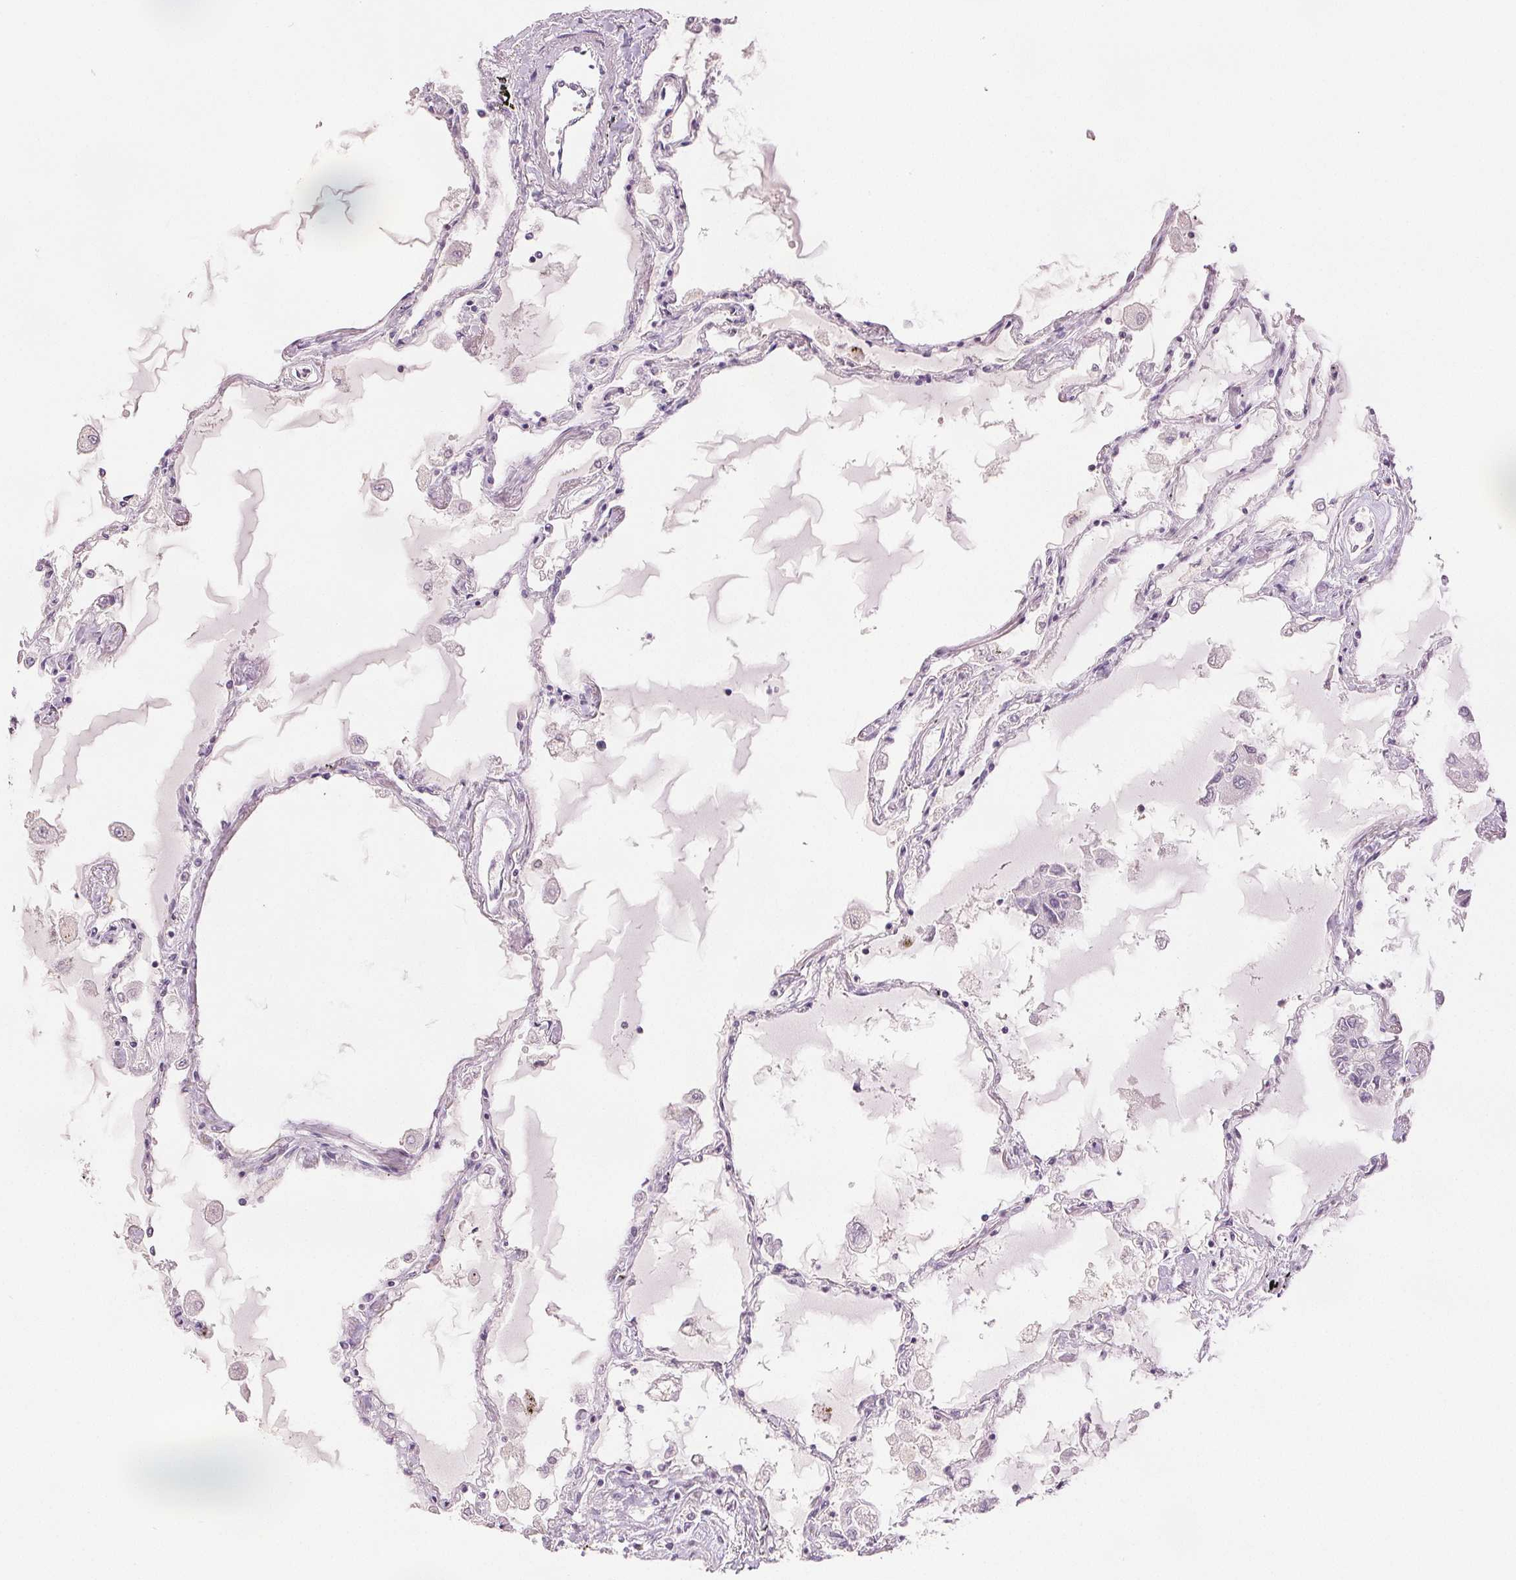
{"staining": {"intensity": "weak", "quantity": "<25%", "location": "nuclear"}, "tissue": "lung", "cell_type": "Alveolar cells", "image_type": "normal", "snomed": [{"axis": "morphology", "description": "Normal tissue, NOS"}, {"axis": "morphology", "description": "Adenocarcinoma, NOS"}, {"axis": "topography", "description": "Cartilage tissue"}, {"axis": "topography", "description": "Lung"}], "caption": "Alveolar cells show no significant protein expression in unremarkable lung.", "gene": "SCGN", "patient": {"sex": "female", "age": 67}}